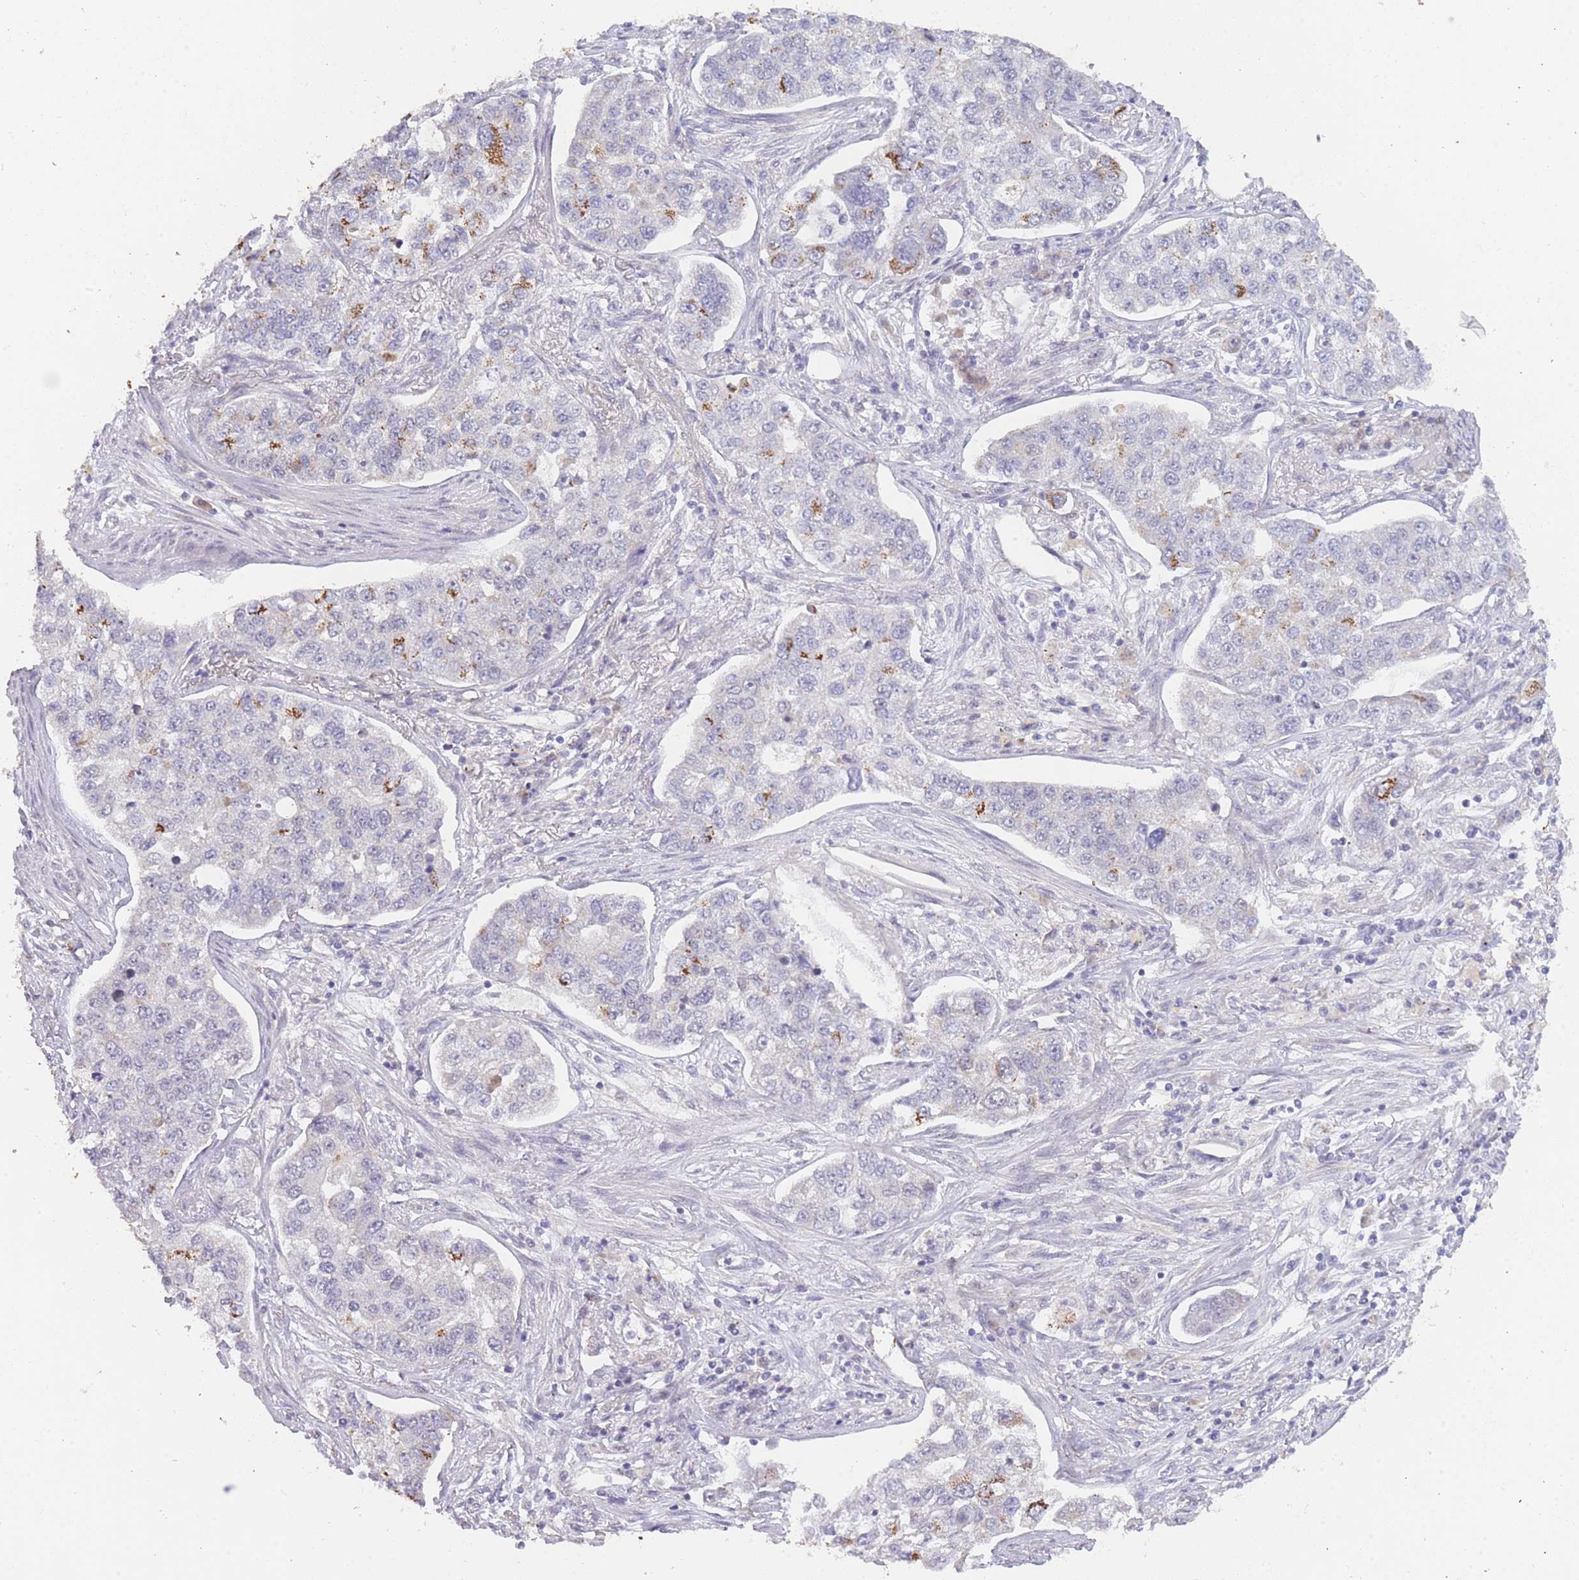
{"staining": {"intensity": "moderate", "quantity": "<25%", "location": "cytoplasmic/membranous"}, "tissue": "lung cancer", "cell_type": "Tumor cells", "image_type": "cancer", "snomed": [{"axis": "morphology", "description": "Adenocarcinoma, NOS"}, {"axis": "topography", "description": "Lung"}], "caption": "Tumor cells demonstrate low levels of moderate cytoplasmic/membranous positivity in about <25% of cells in human lung cancer.", "gene": "MRI1", "patient": {"sex": "male", "age": 49}}